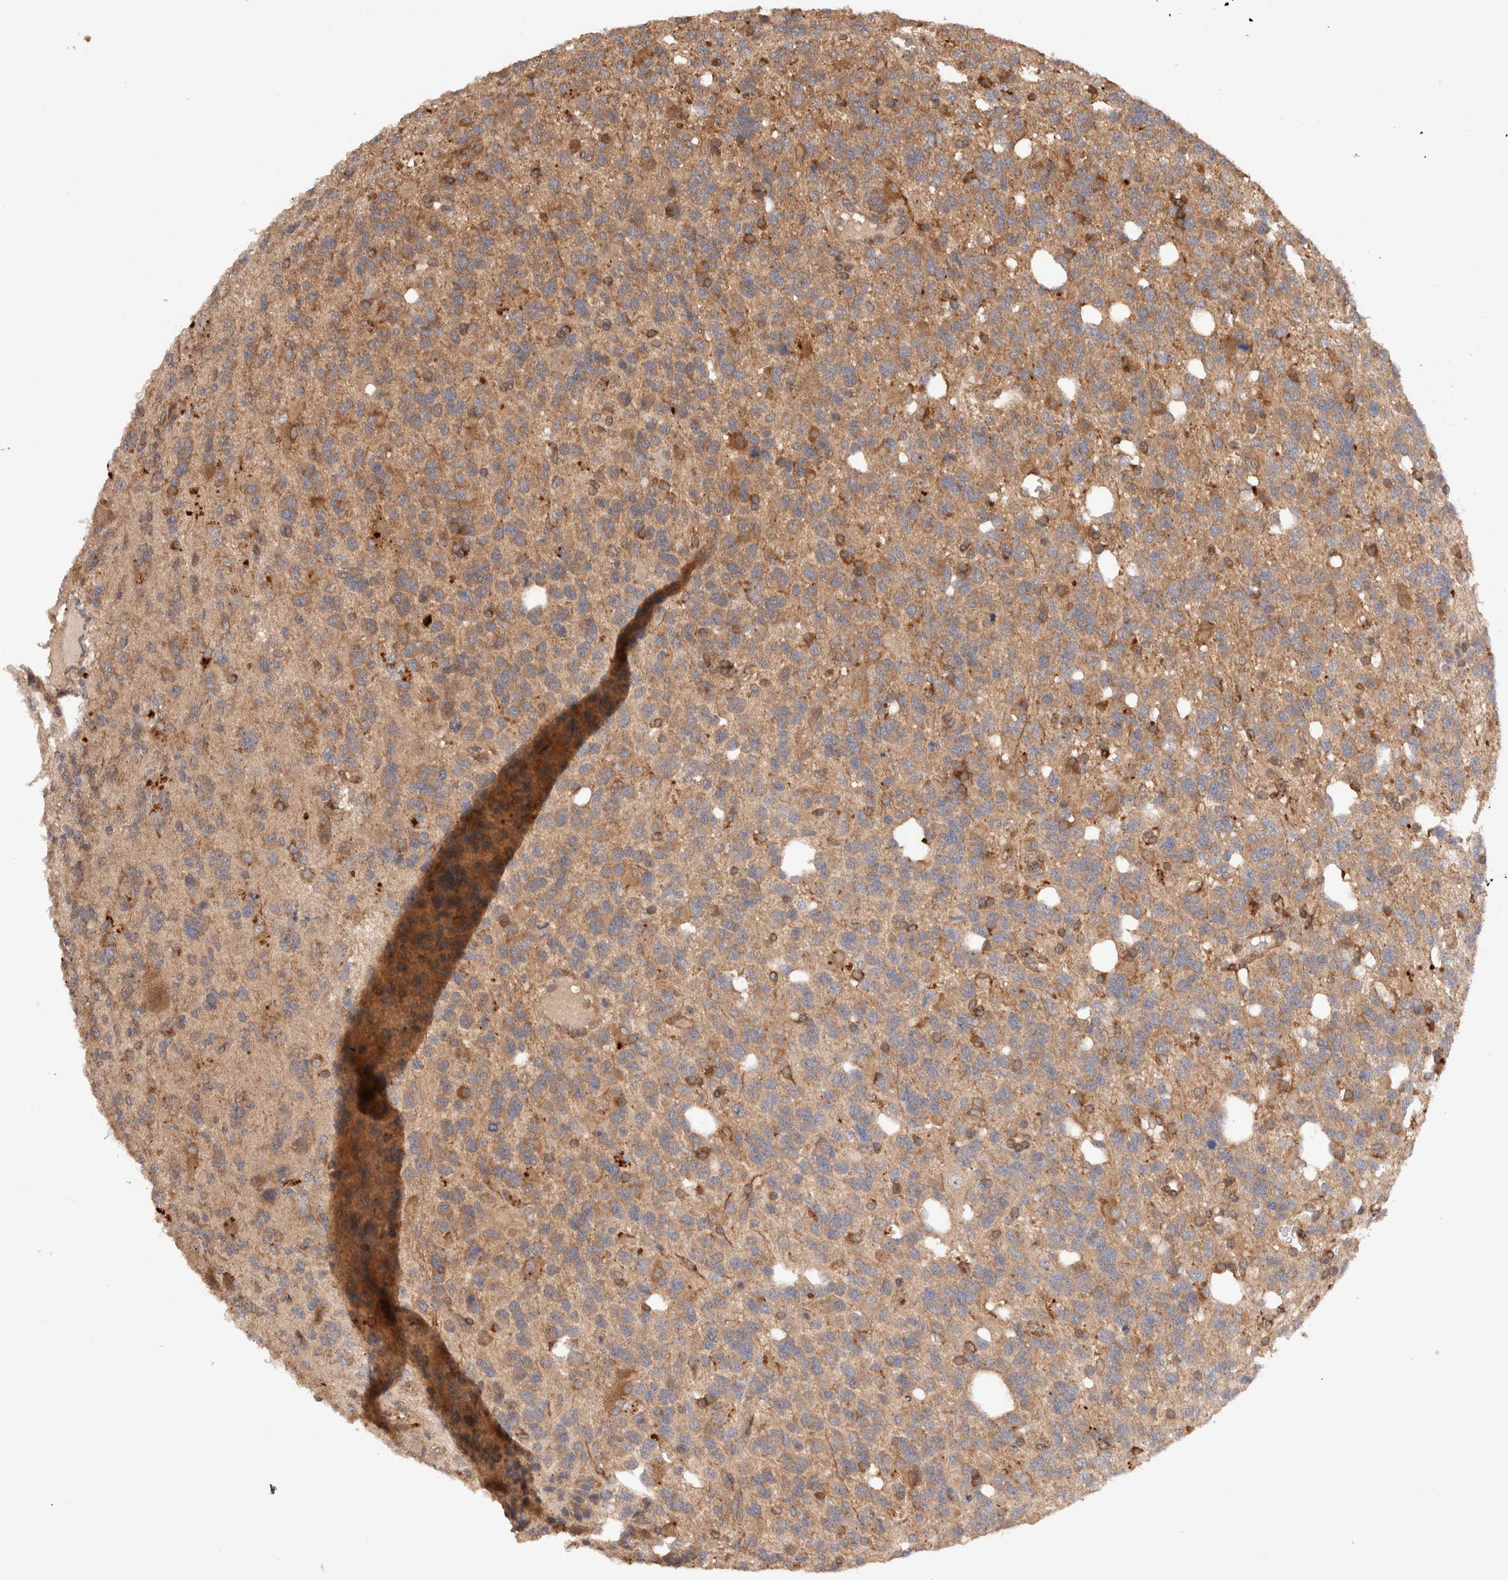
{"staining": {"intensity": "moderate", "quantity": ">75%", "location": "cytoplasmic/membranous"}, "tissue": "glioma", "cell_type": "Tumor cells", "image_type": "cancer", "snomed": [{"axis": "morphology", "description": "Glioma, malignant, High grade"}, {"axis": "topography", "description": "Brain"}], "caption": "Immunohistochemical staining of glioma displays moderate cytoplasmic/membranous protein staining in about >75% of tumor cells. (Stains: DAB (3,3'-diaminobenzidine) in brown, nuclei in blue, Microscopy: brightfield microscopy at high magnification).", "gene": "KLHL20", "patient": {"sex": "female", "age": 62}}